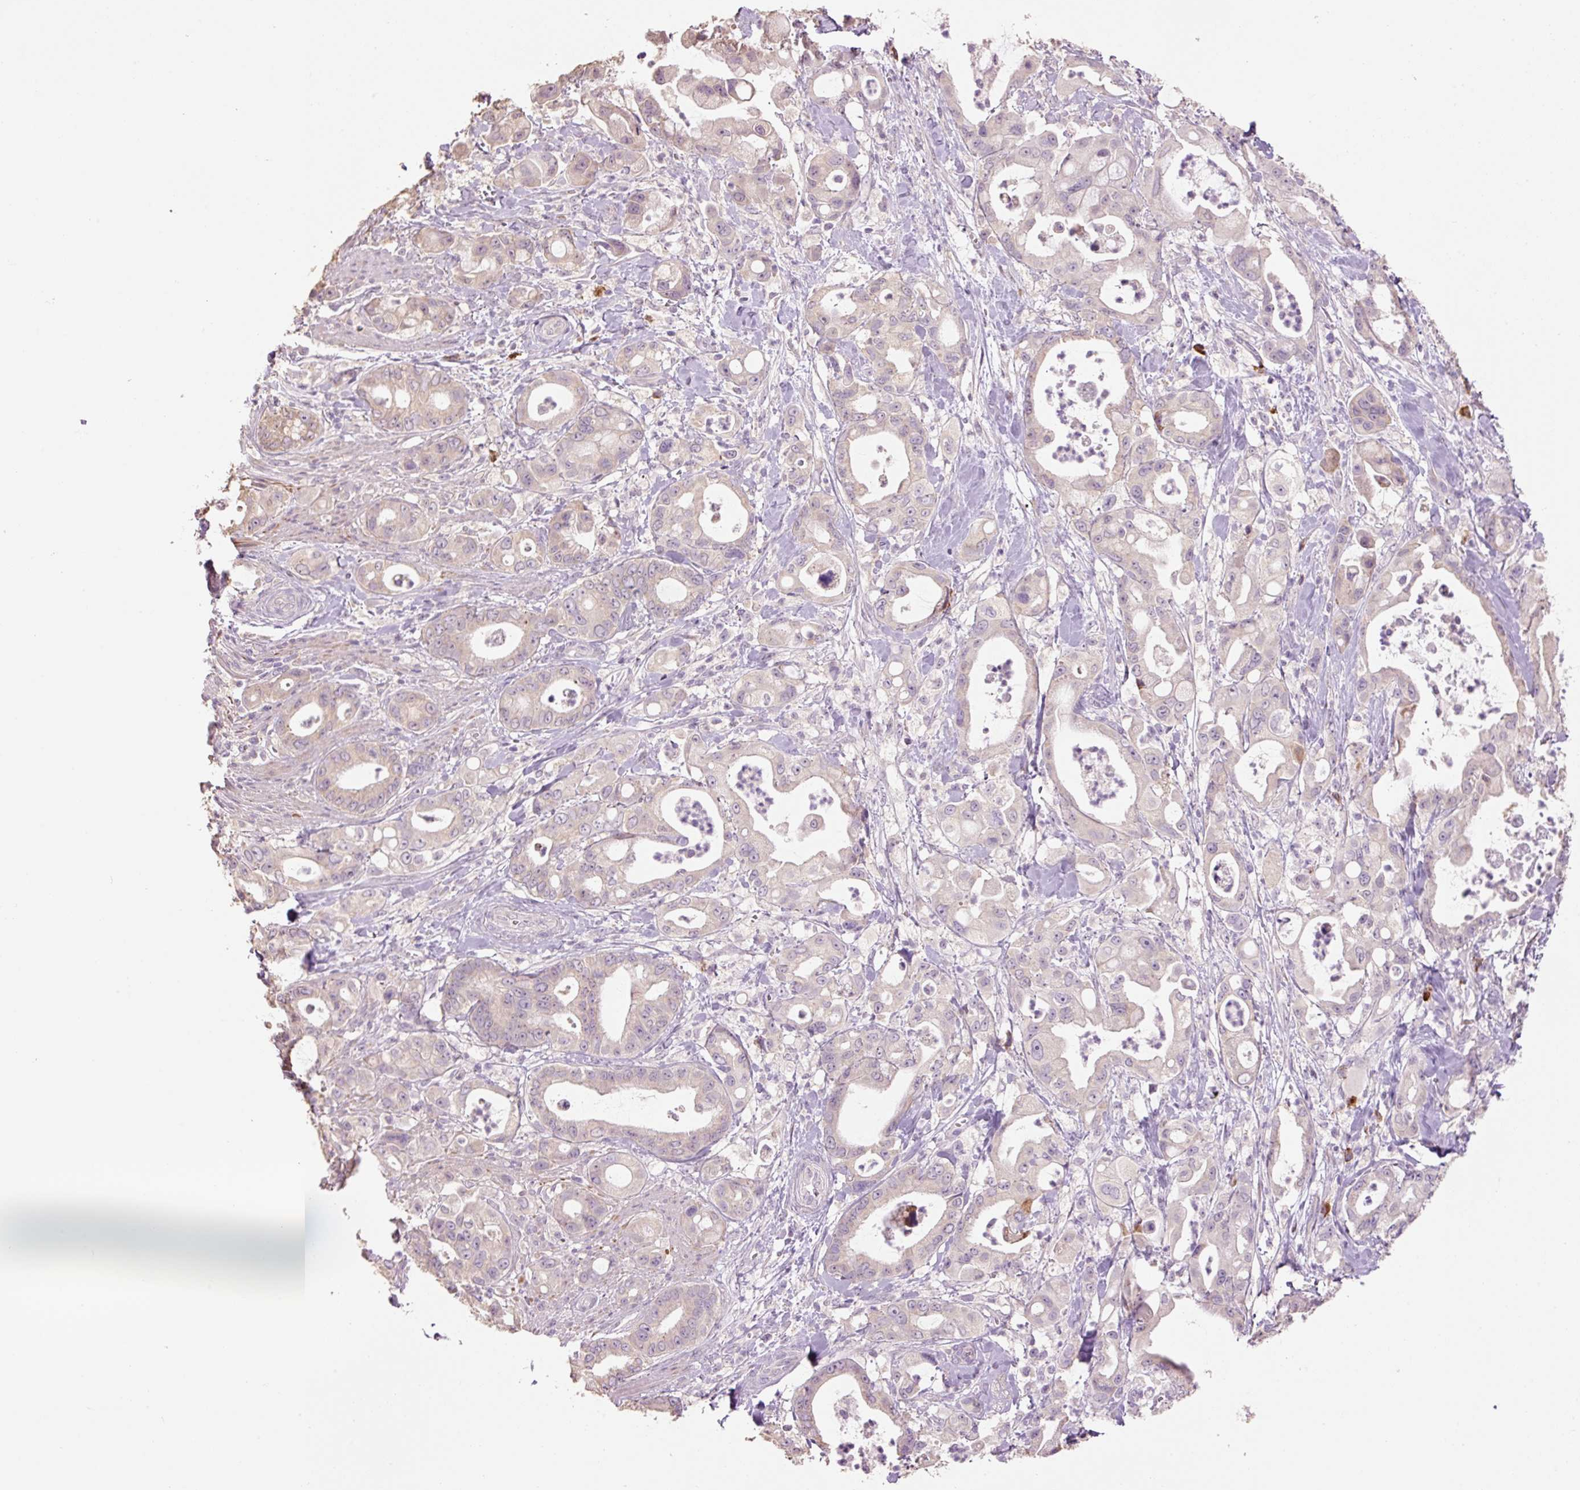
{"staining": {"intensity": "weak", "quantity": "<25%", "location": "cytoplasmic/membranous"}, "tissue": "pancreatic cancer", "cell_type": "Tumor cells", "image_type": "cancer", "snomed": [{"axis": "morphology", "description": "Adenocarcinoma, NOS"}, {"axis": "topography", "description": "Pancreas"}], "caption": "This photomicrograph is of pancreatic cancer (adenocarcinoma) stained with IHC to label a protein in brown with the nuclei are counter-stained blue. There is no expression in tumor cells.", "gene": "HAX1", "patient": {"sex": "male", "age": 68}}